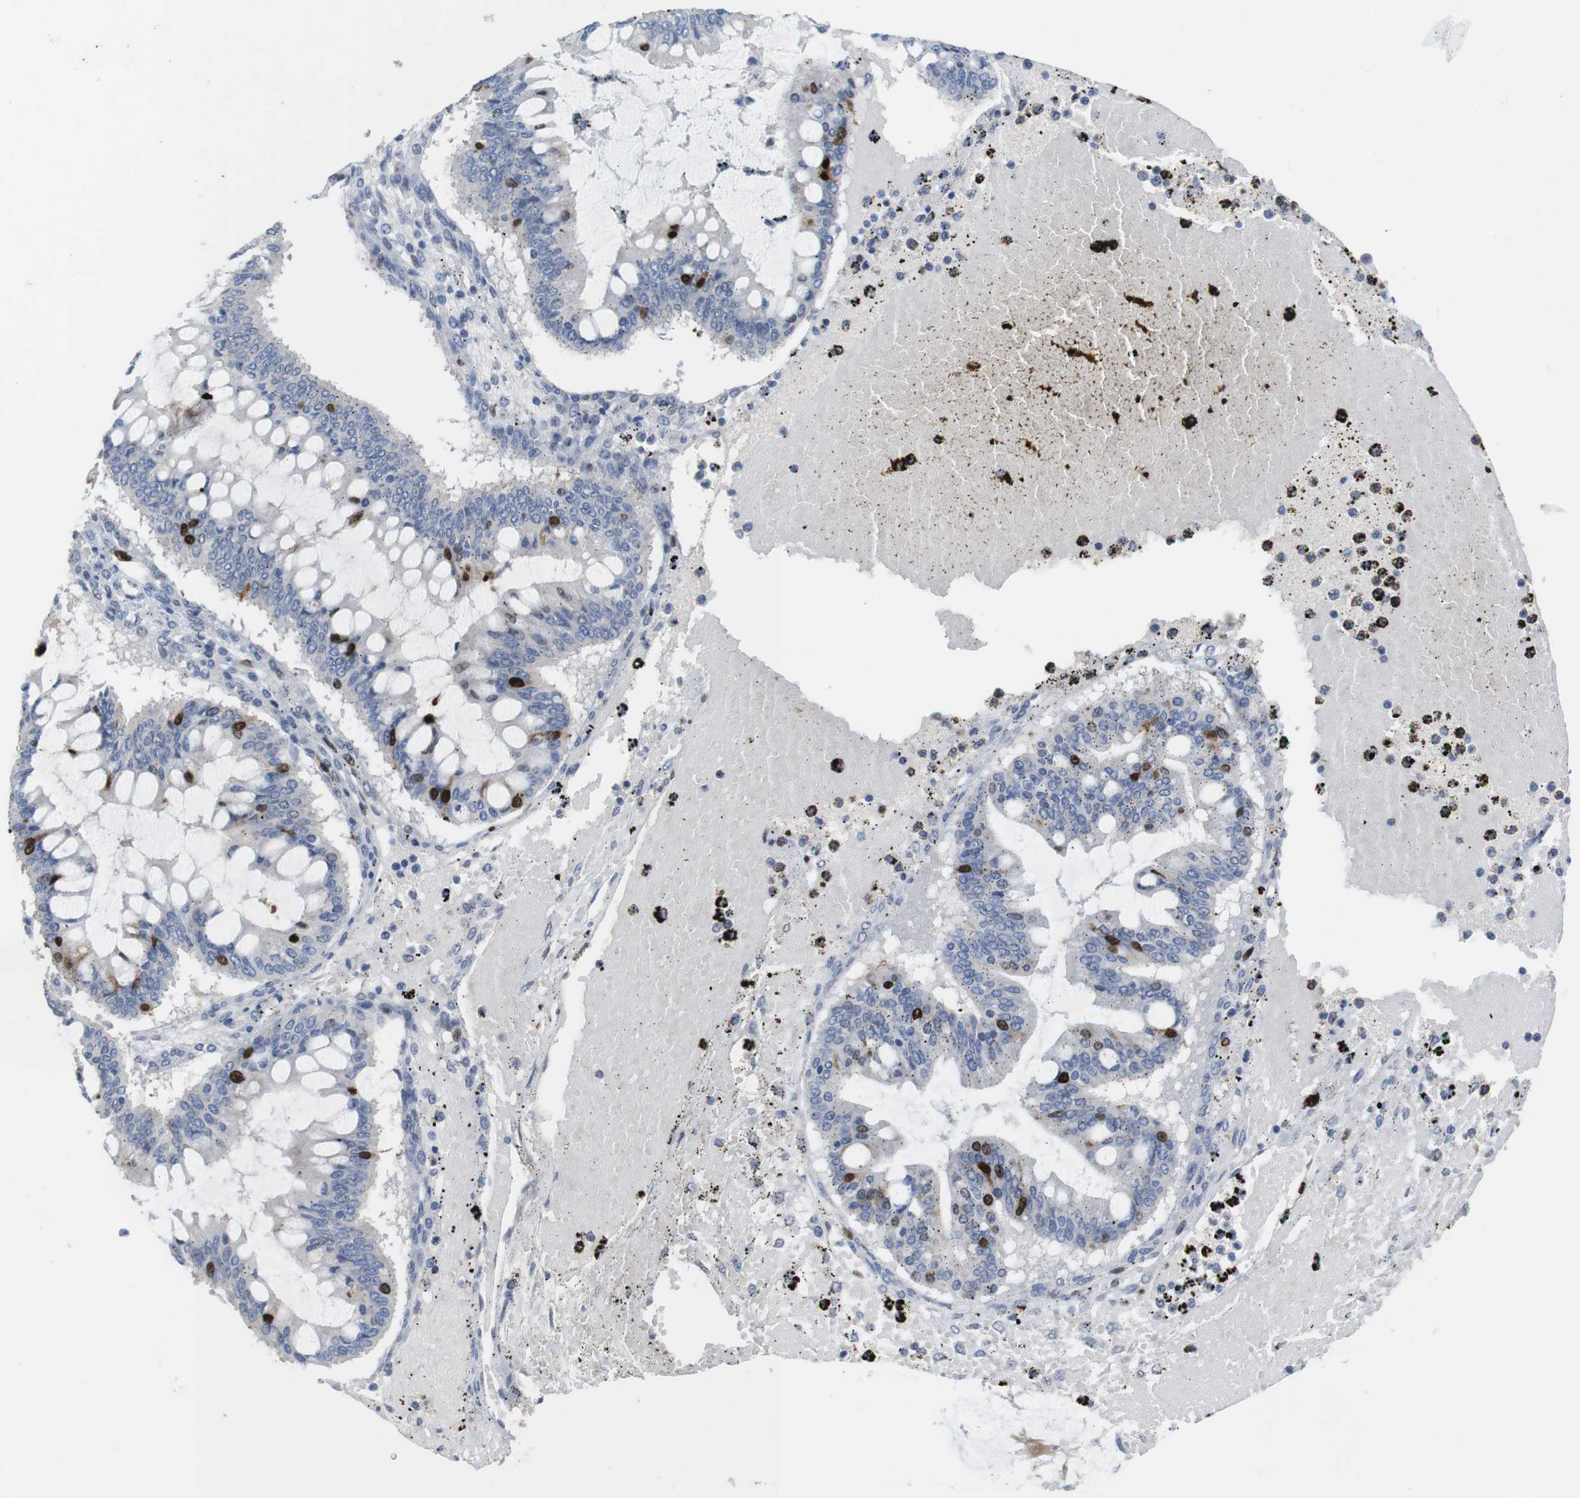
{"staining": {"intensity": "strong", "quantity": "<25%", "location": "nuclear"}, "tissue": "ovarian cancer", "cell_type": "Tumor cells", "image_type": "cancer", "snomed": [{"axis": "morphology", "description": "Cystadenocarcinoma, mucinous, NOS"}, {"axis": "topography", "description": "Ovary"}], "caption": "Protein staining exhibits strong nuclear positivity in about <25% of tumor cells in mucinous cystadenocarcinoma (ovarian). (Stains: DAB in brown, nuclei in blue, Microscopy: brightfield microscopy at high magnification).", "gene": "KPNA2", "patient": {"sex": "female", "age": 73}}